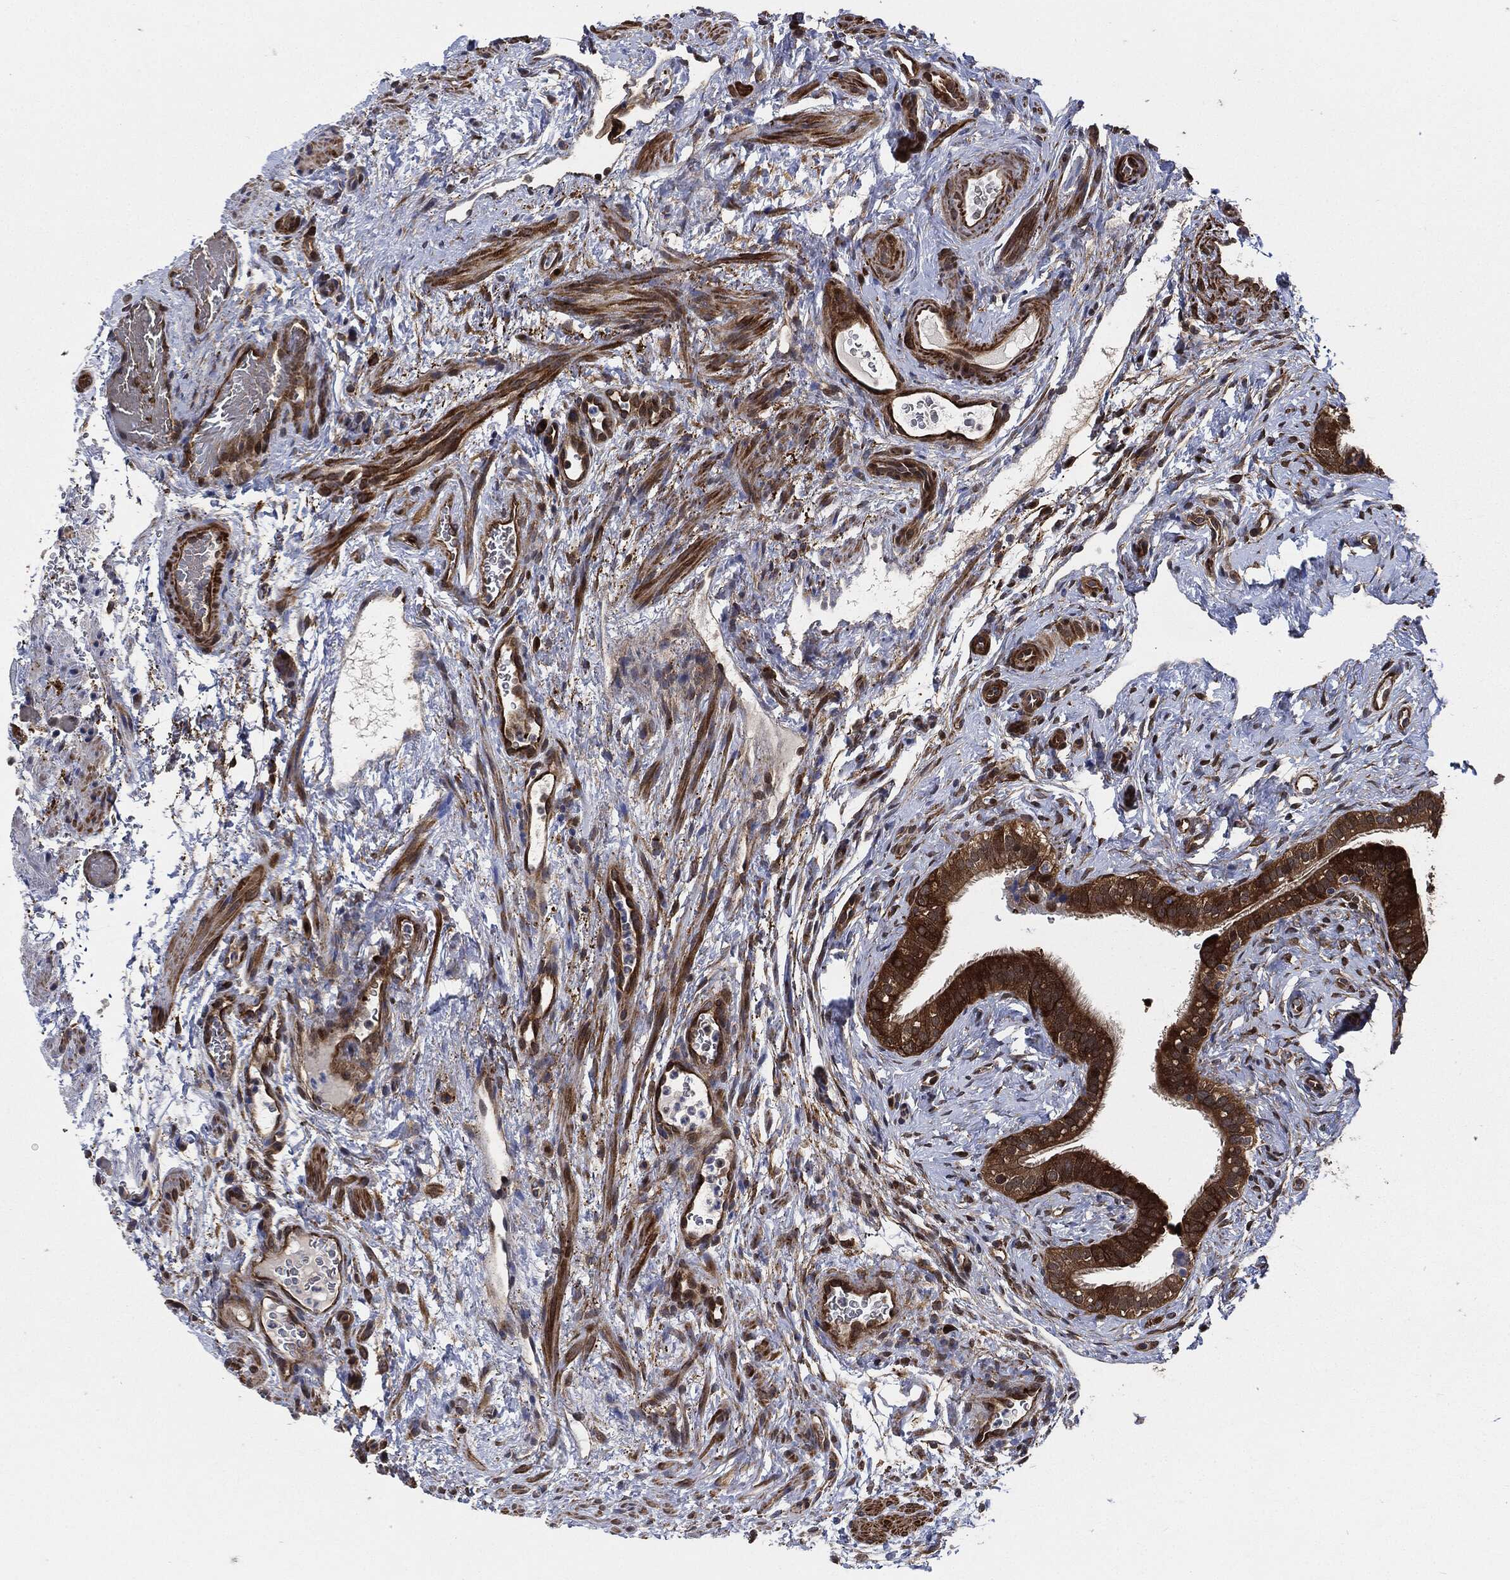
{"staining": {"intensity": "strong", "quantity": ">75%", "location": "cytoplasmic/membranous"}, "tissue": "fallopian tube", "cell_type": "Glandular cells", "image_type": "normal", "snomed": [{"axis": "morphology", "description": "Normal tissue, NOS"}, {"axis": "topography", "description": "Fallopian tube"}], "caption": "Glandular cells display high levels of strong cytoplasmic/membranous staining in approximately >75% of cells in unremarkable human fallopian tube. (DAB (3,3'-diaminobenzidine) = brown stain, brightfield microscopy at high magnification).", "gene": "PRDX2", "patient": {"sex": "female", "age": 41}}